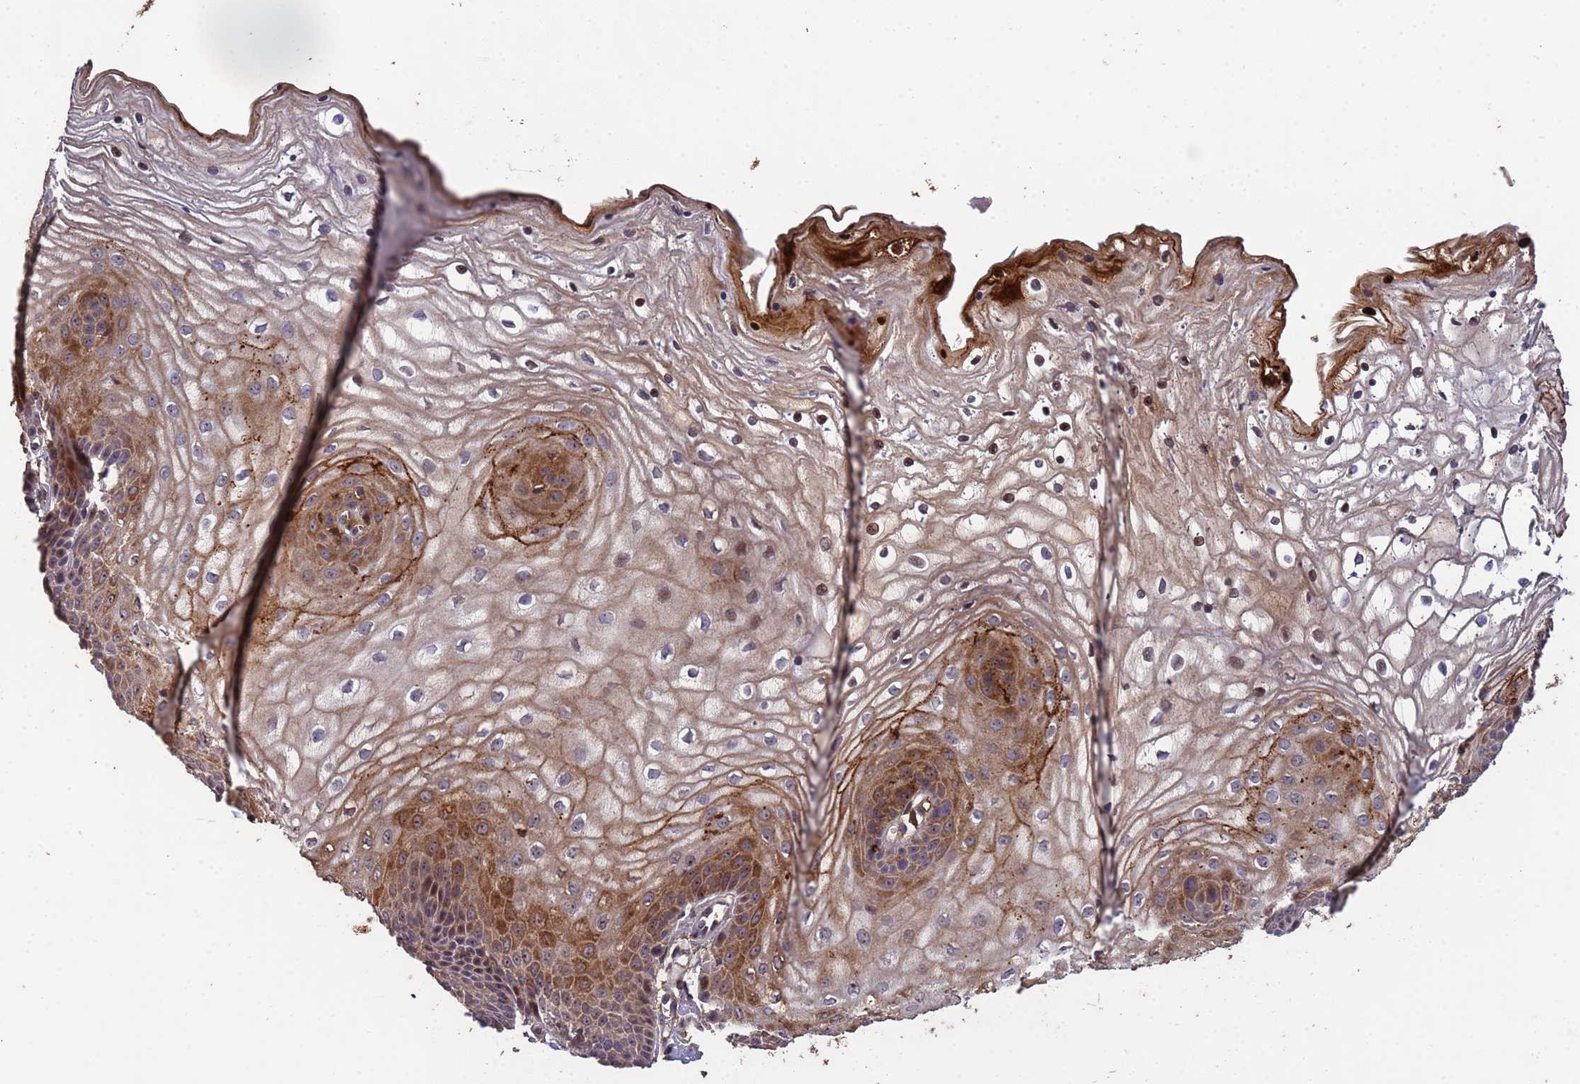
{"staining": {"intensity": "moderate", "quantity": ">75%", "location": "cytoplasmic/membranous,nuclear"}, "tissue": "vagina", "cell_type": "Squamous epithelial cells", "image_type": "normal", "snomed": [{"axis": "morphology", "description": "Normal tissue, NOS"}, {"axis": "topography", "description": "Vagina"}, {"axis": "topography", "description": "Cervix"}], "caption": "The histopathology image shows staining of normal vagina, revealing moderate cytoplasmic/membranous,nuclear protein positivity (brown color) within squamous epithelial cells.", "gene": "CCDC184", "patient": {"sex": "female", "age": 40}}